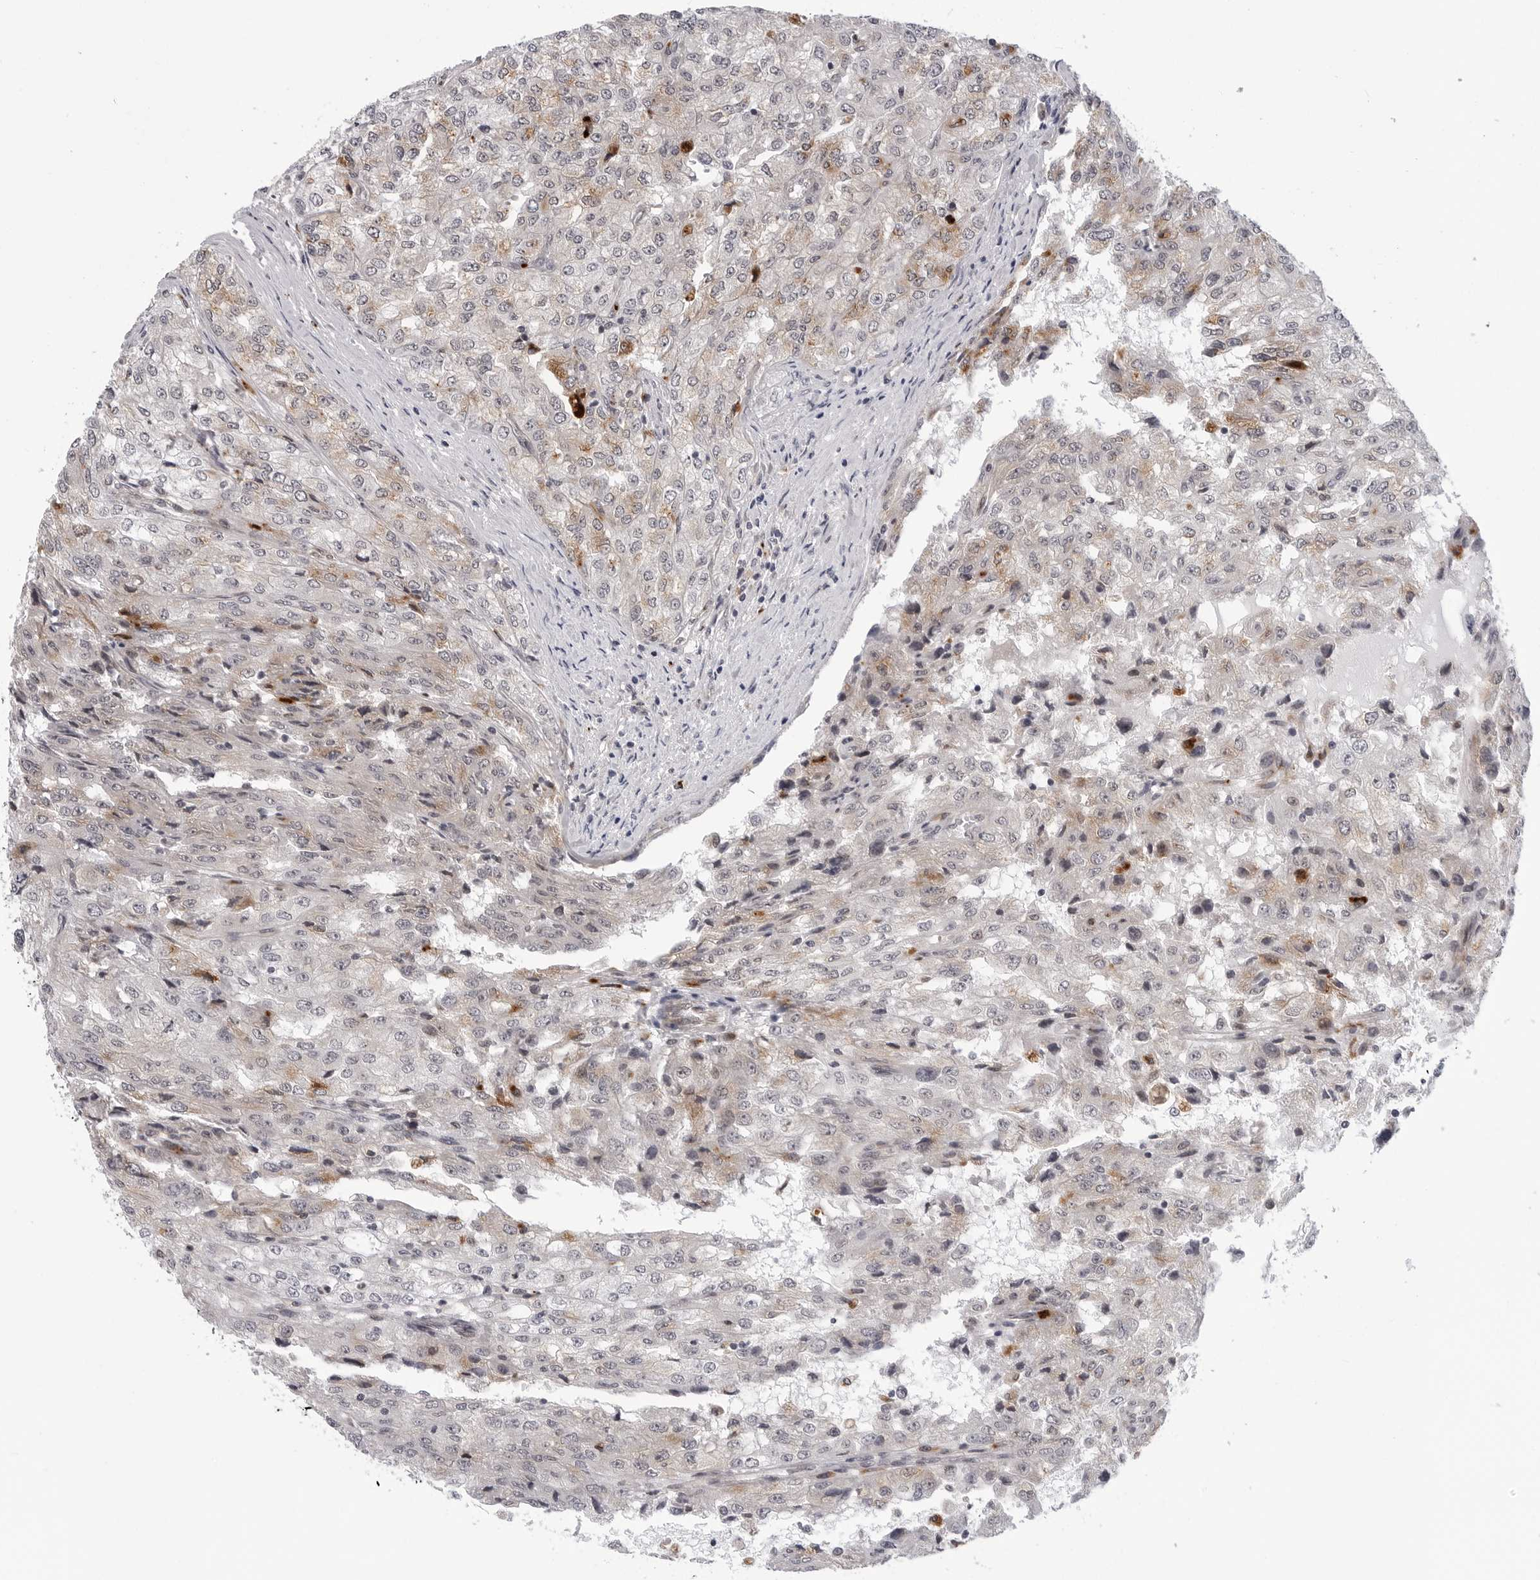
{"staining": {"intensity": "weak", "quantity": "25%-75%", "location": "cytoplasmic/membranous"}, "tissue": "renal cancer", "cell_type": "Tumor cells", "image_type": "cancer", "snomed": [{"axis": "morphology", "description": "Adenocarcinoma, NOS"}, {"axis": "topography", "description": "Kidney"}], "caption": "High-power microscopy captured an immunohistochemistry (IHC) micrograph of renal adenocarcinoma, revealing weak cytoplasmic/membranous positivity in about 25%-75% of tumor cells.", "gene": "KIAA1614", "patient": {"sex": "female", "age": 54}}